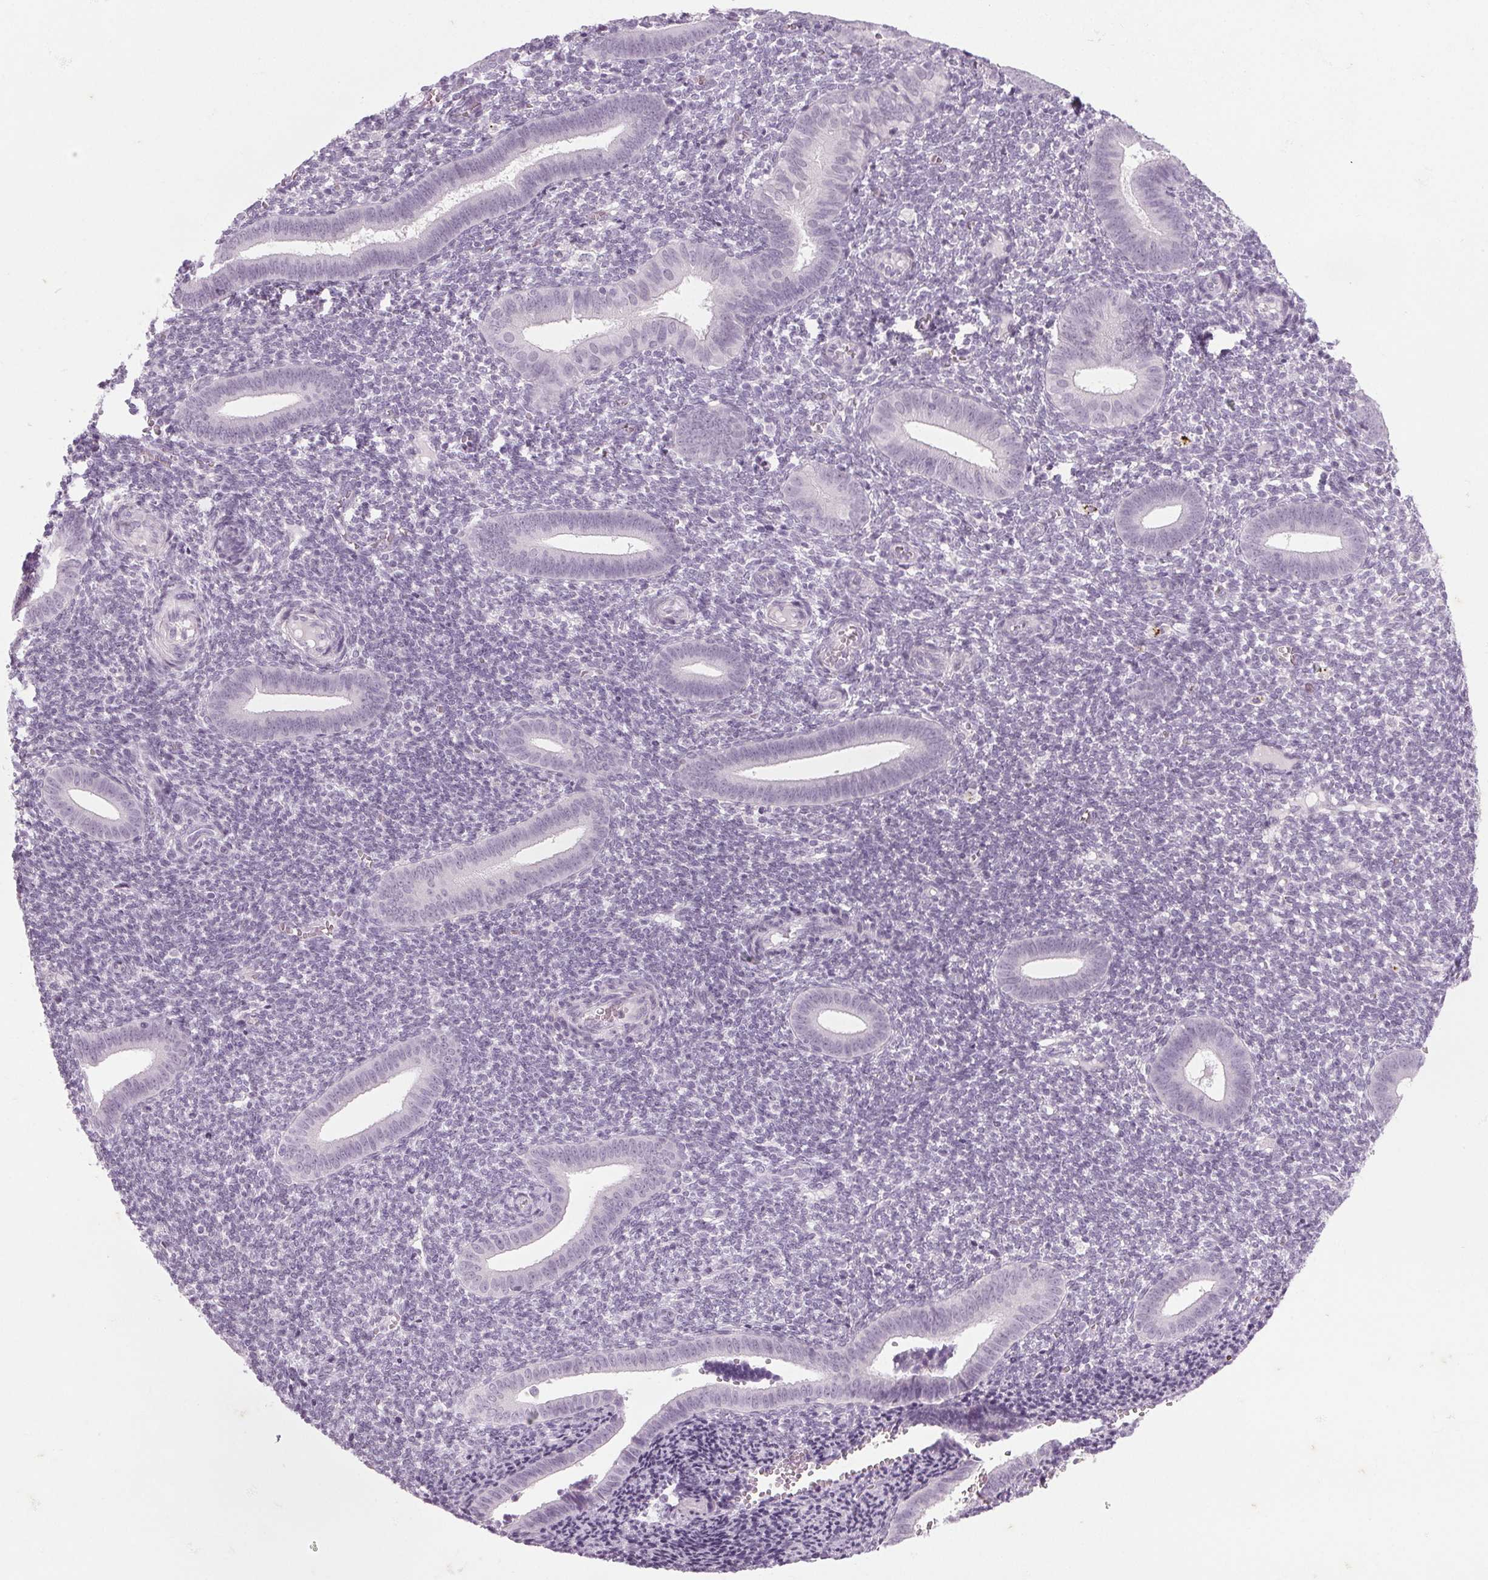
{"staining": {"intensity": "negative", "quantity": "none", "location": "none"}, "tissue": "endometrium", "cell_type": "Cells in endometrial stroma", "image_type": "normal", "snomed": [{"axis": "morphology", "description": "Normal tissue, NOS"}, {"axis": "topography", "description": "Endometrium"}], "caption": "DAB (3,3'-diaminobenzidine) immunohistochemical staining of unremarkable human endometrium demonstrates no significant expression in cells in endometrial stroma.", "gene": "IGF2BP1", "patient": {"sex": "female", "age": 25}}